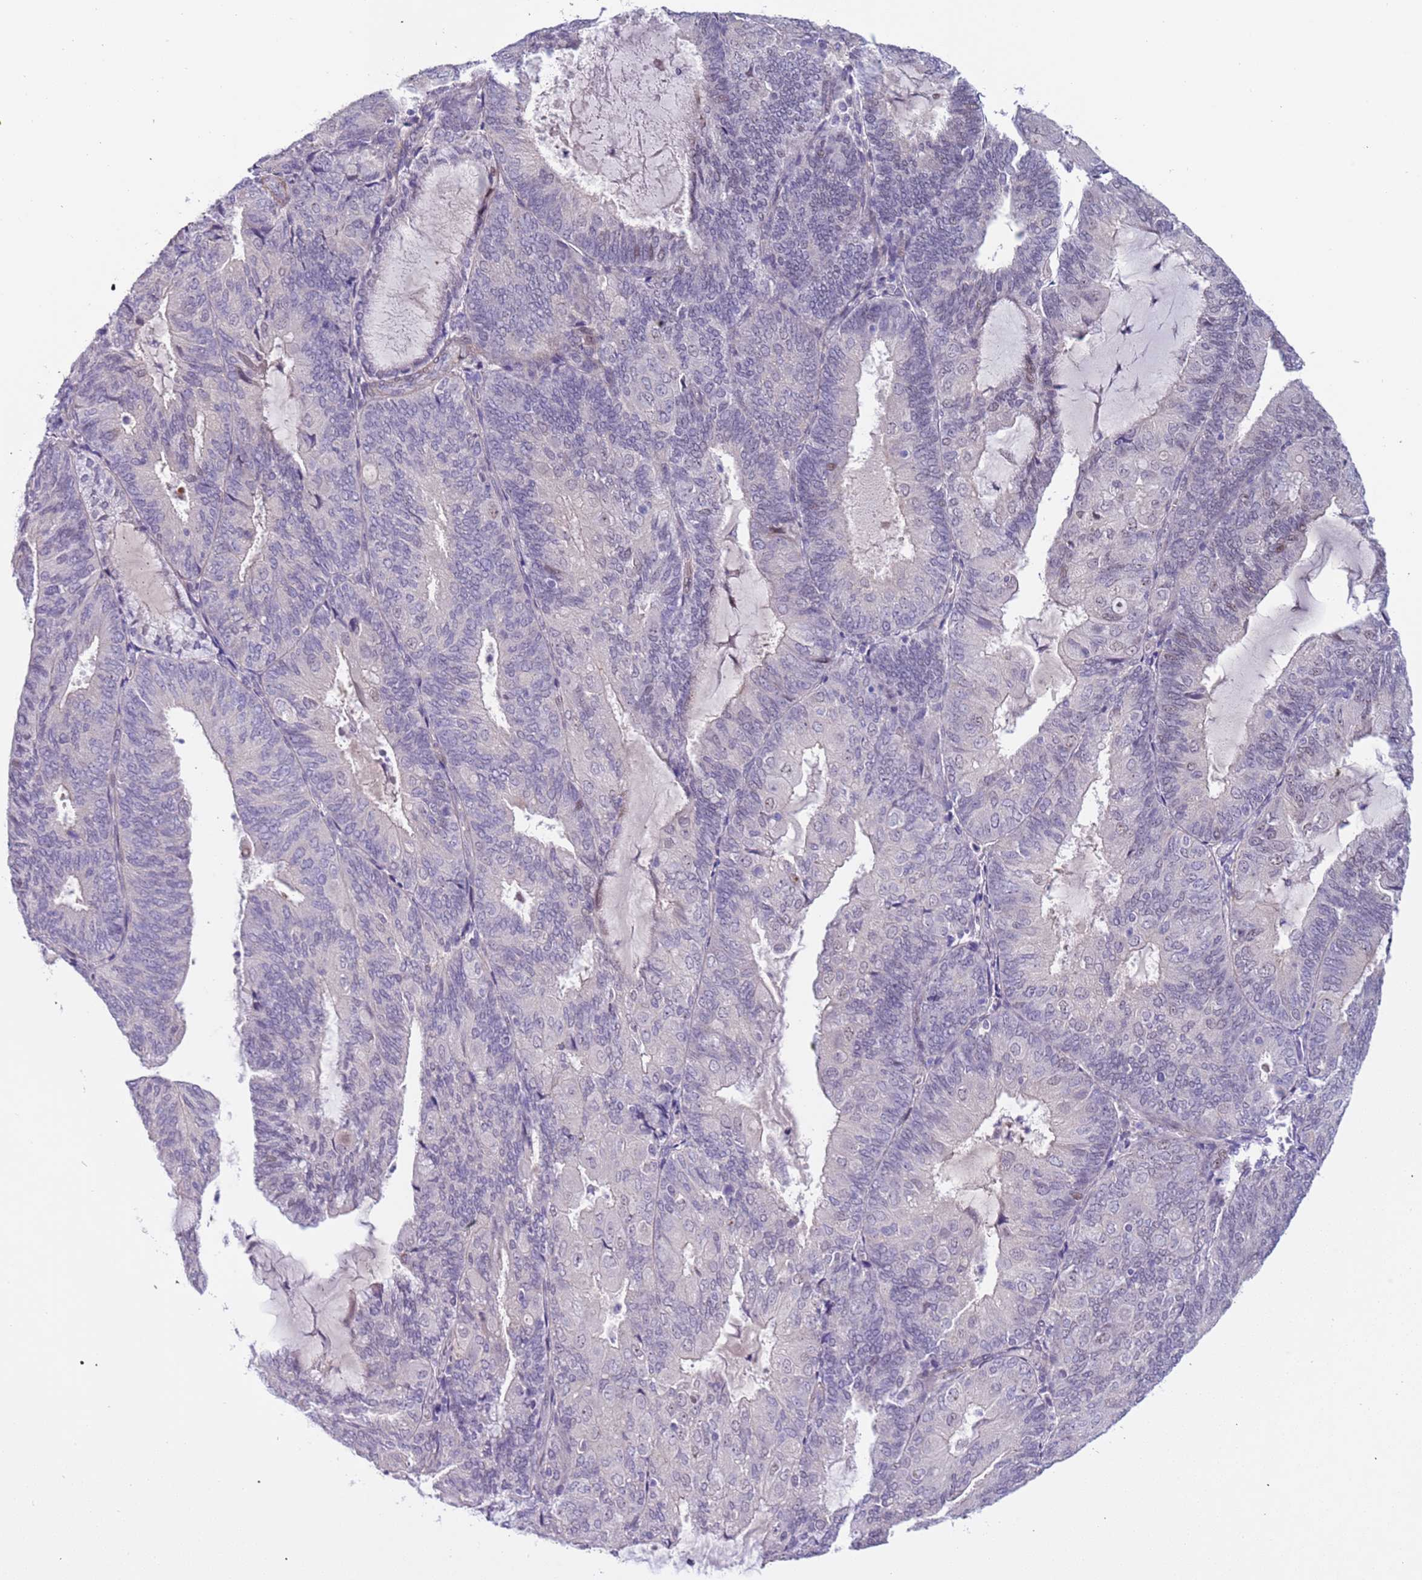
{"staining": {"intensity": "negative", "quantity": "none", "location": "none"}, "tissue": "endometrial cancer", "cell_type": "Tumor cells", "image_type": "cancer", "snomed": [{"axis": "morphology", "description": "Adenocarcinoma, NOS"}, {"axis": "topography", "description": "Endometrium"}], "caption": "A histopathology image of human endometrial cancer (adenocarcinoma) is negative for staining in tumor cells.", "gene": "PLEKHH1", "patient": {"sex": "female", "age": 81}}